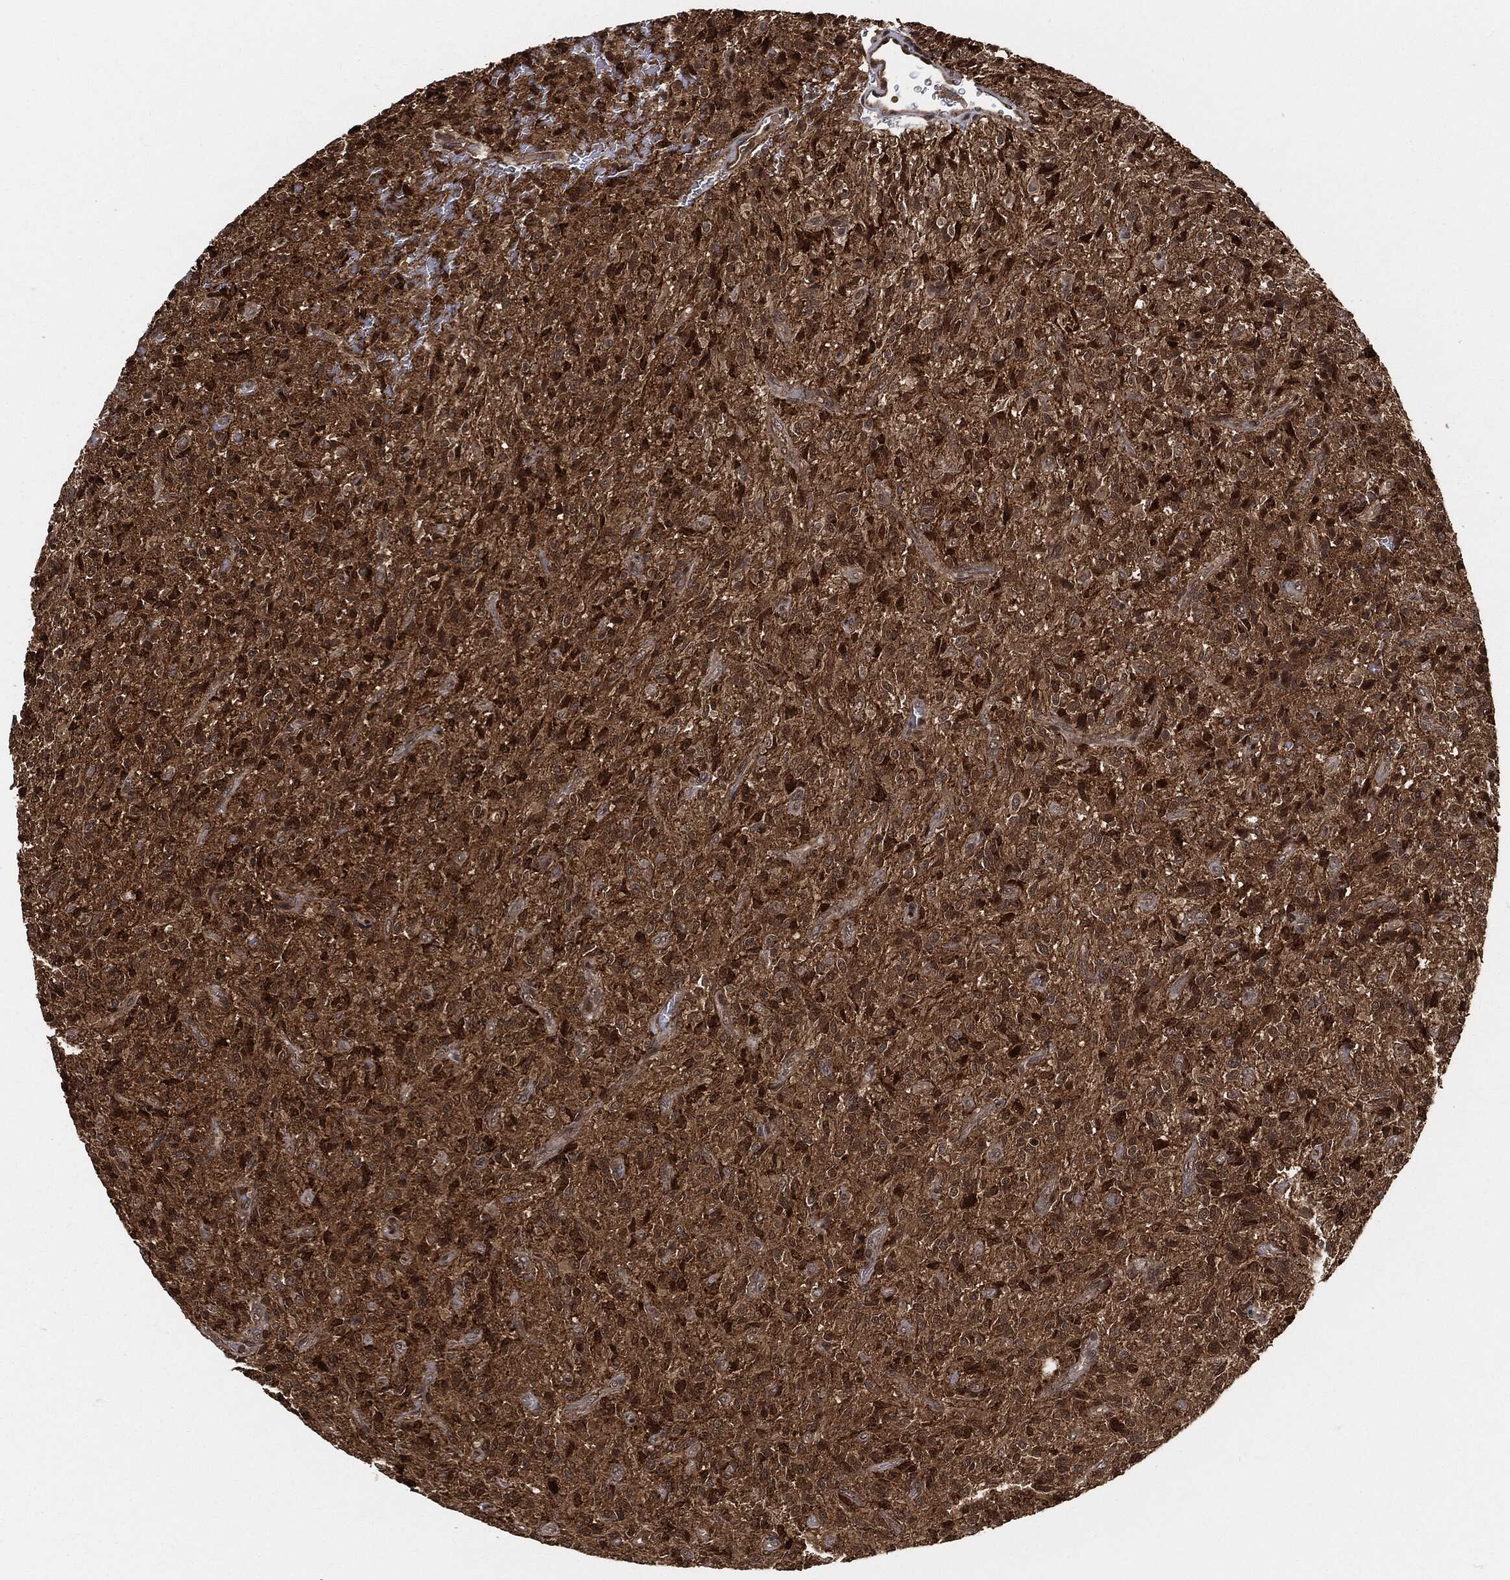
{"staining": {"intensity": "moderate", "quantity": ">75%", "location": "cytoplasmic/membranous,nuclear"}, "tissue": "glioma", "cell_type": "Tumor cells", "image_type": "cancer", "snomed": [{"axis": "morphology", "description": "Glioma, malignant, High grade"}, {"axis": "topography", "description": "Brain"}], "caption": "High-grade glioma (malignant) was stained to show a protein in brown. There is medium levels of moderate cytoplasmic/membranous and nuclear staining in approximately >75% of tumor cells.", "gene": "CUTA", "patient": {"sex": "male", "age": 64}}